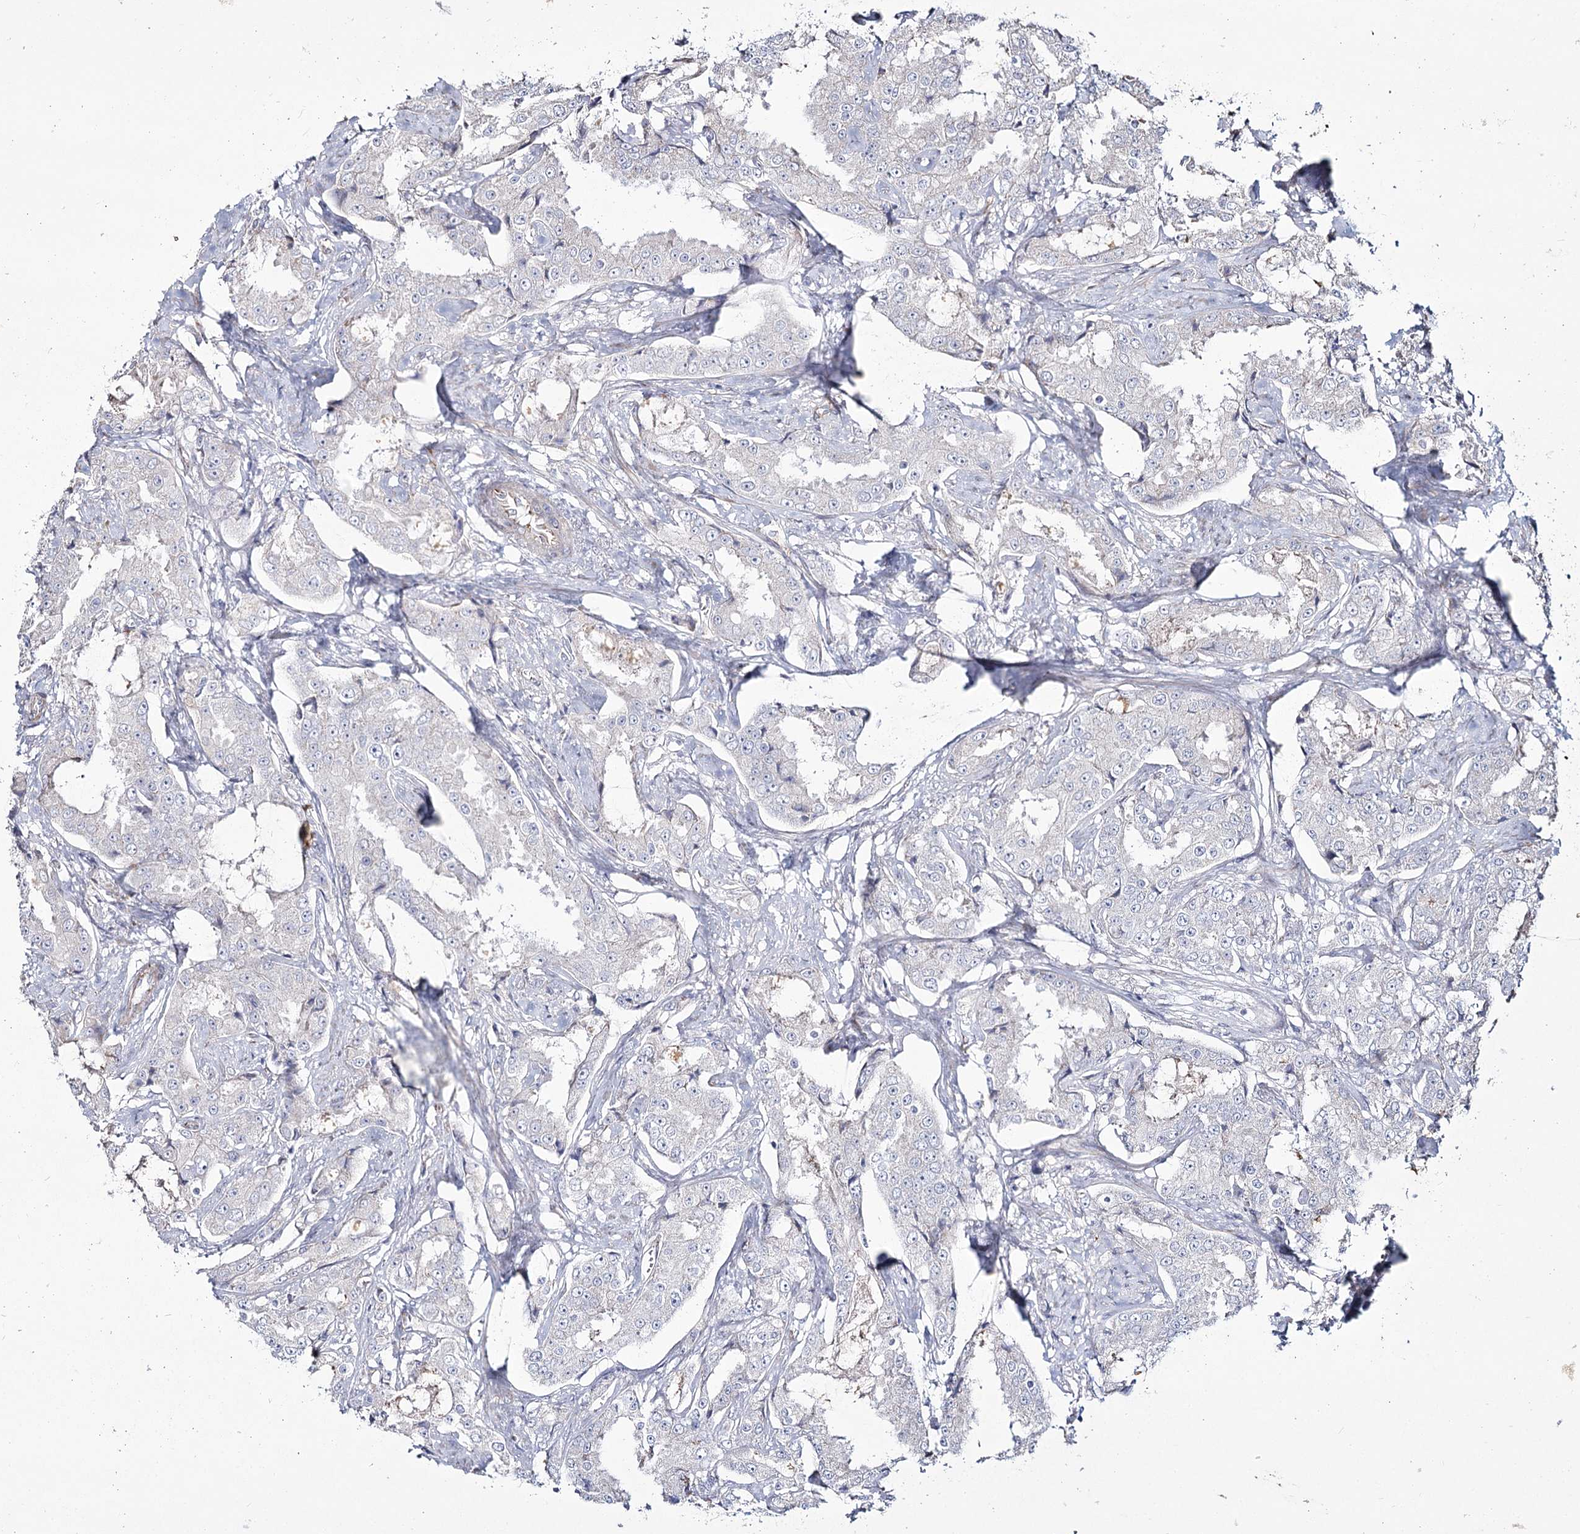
{"staining": {"intensity": "negative", "quantity": "none", "location": "none"}, "tissue": "prostate cancer", "cell_type": "Tumor cells", "image_type": "cancer", "snomed": [{"axis": "morphology", "description": "Adenocarcinoma, High grade"}, {"axis": "topography", "description": "Prostate"}], "caption": "Human prostate cancer (adenocarcinoma (high-grade)) stained for a protein using IHC displays no expression in tumor cells.", "gene": "ME3", "patient": {"sex": "male", "age": 73}}